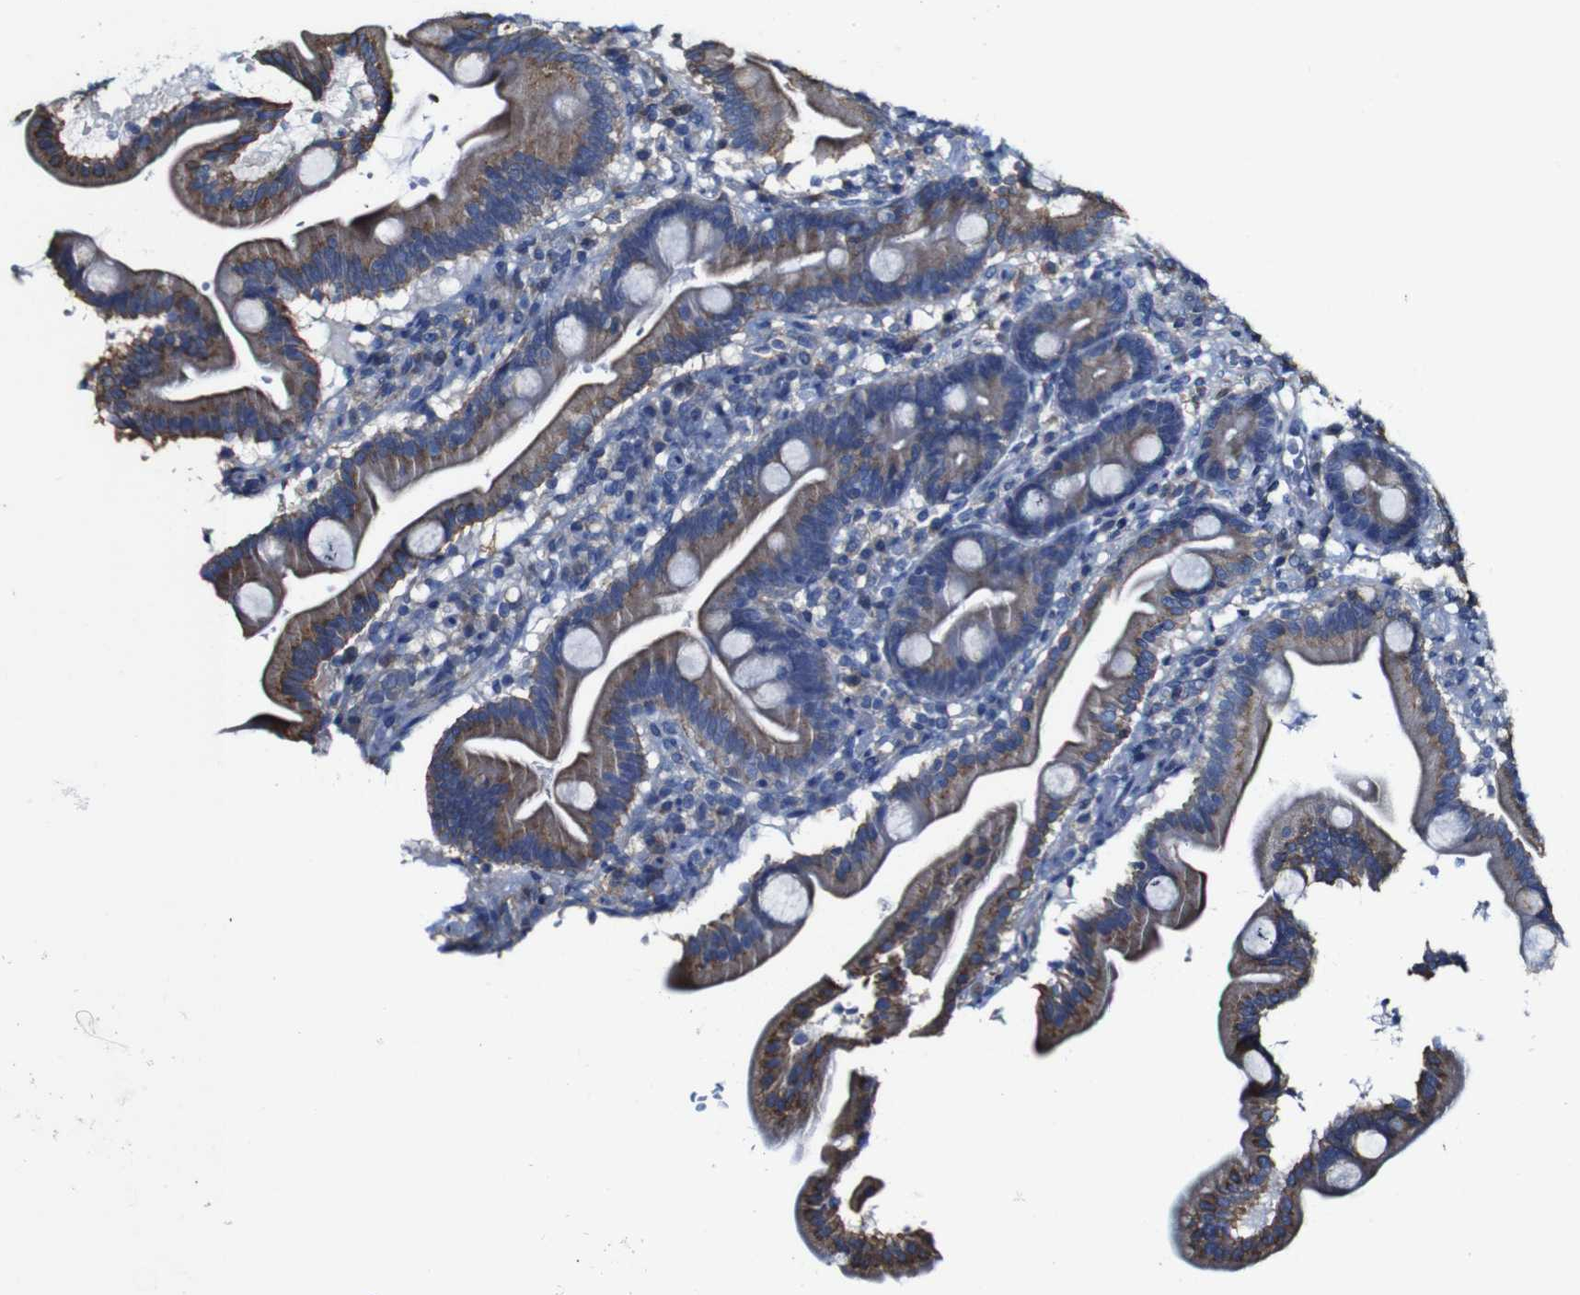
{"staining": {"intensity": "moderate", "quantity": ">75%", "location": "cytoplasmic/membranous"}, "tissue": "duodenum", "cell_type": "Glandular cells", "image_type": "normal", "snomed": [{"axis": "morphology", "description": "Normal tissue, NOS"}, {"axis": "topography", "description": "Duodenum"}], "caption": "Immunohistochemistry image of benign duodenum: duodenum stained using immunohistochemistry (IHC) shows medium levels of moderate protein expression localized specifically in the cytoplasmic/membranous of glandular cells, appearing as a cytoplasmic/membranous brown color.", "gene": "CSF1R", "patient": {"sex": "male", "age": 54}}